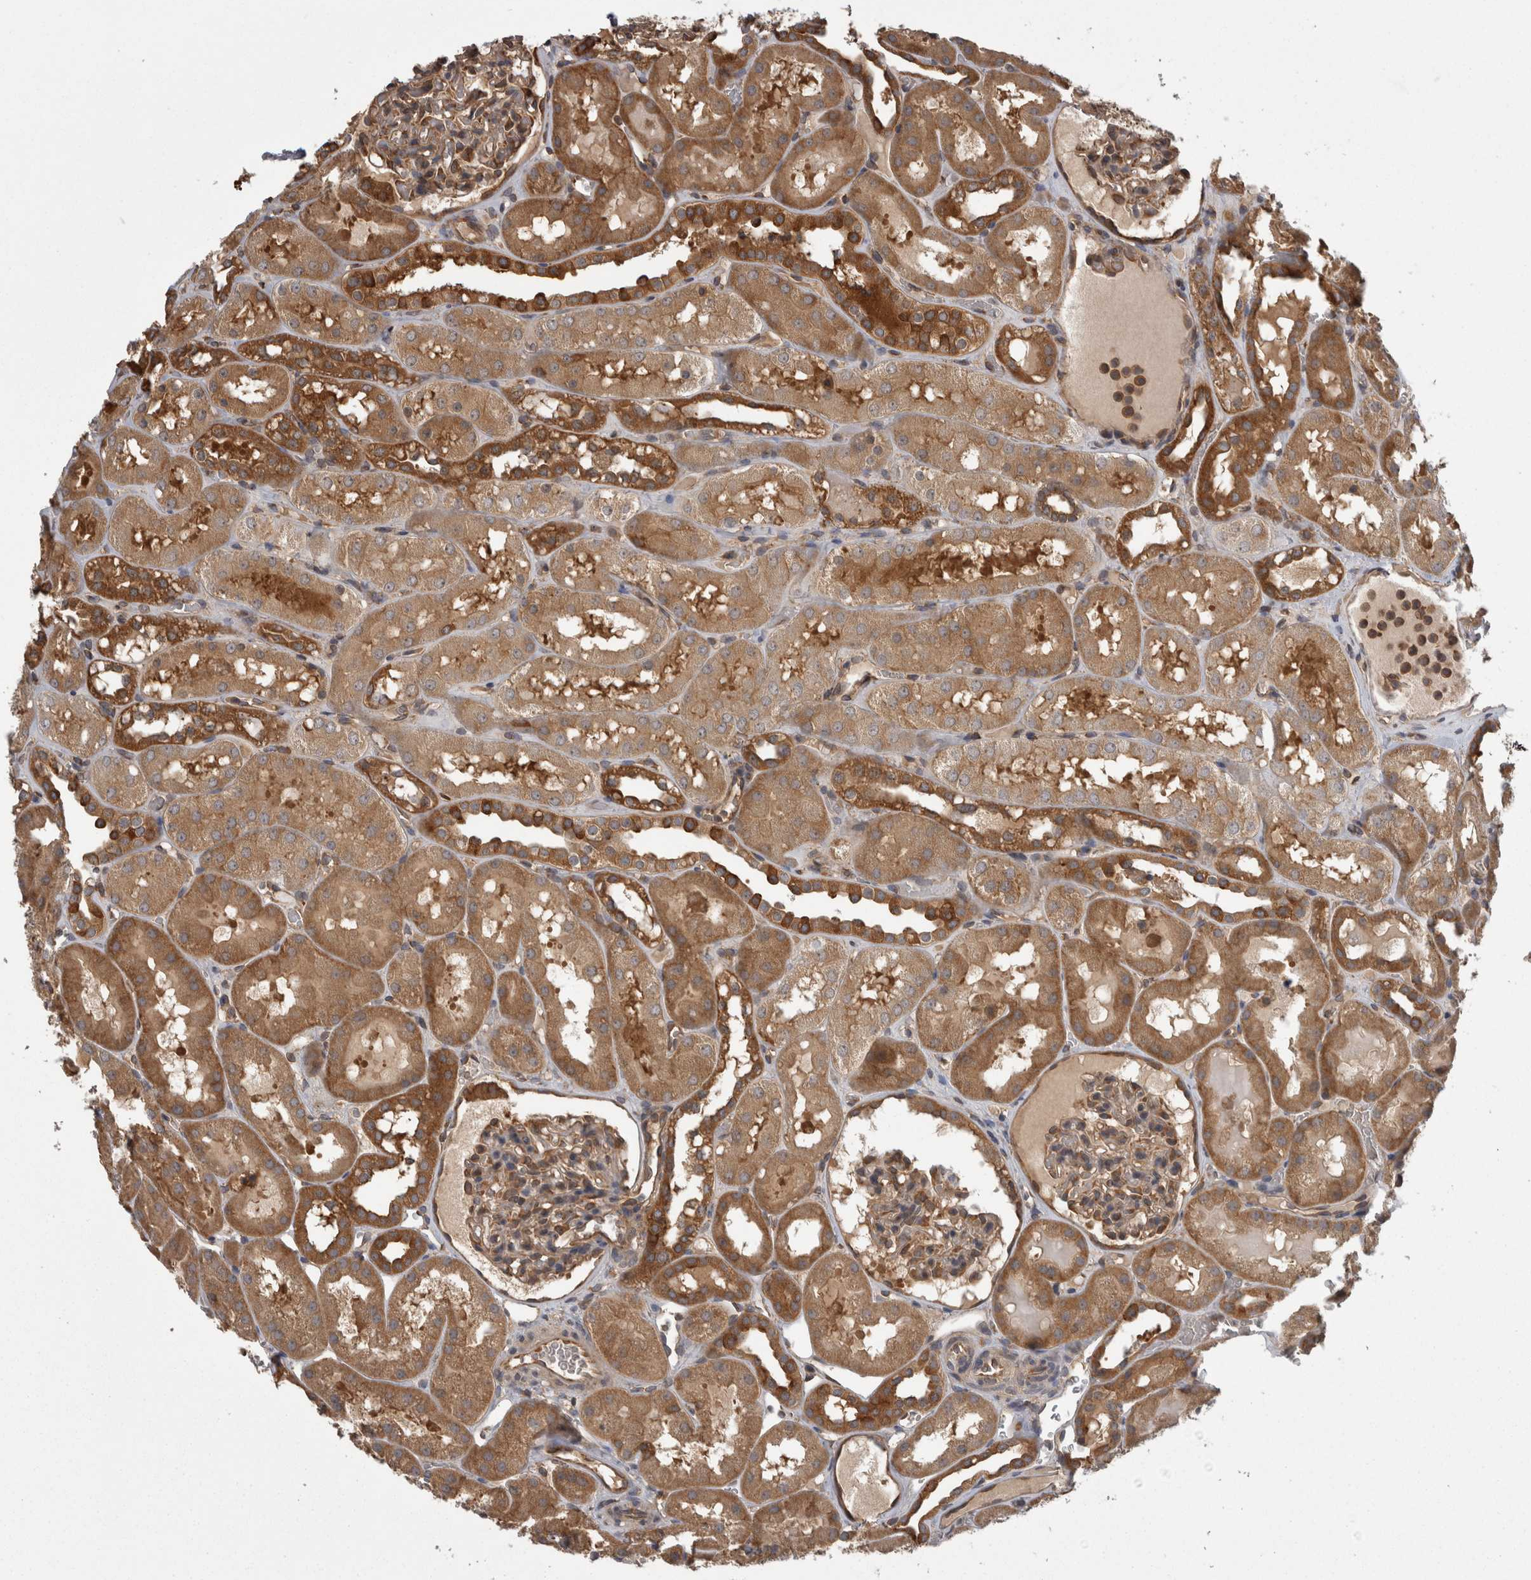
{"staining": {"intensity": "moderate", "quantity": ">75%", "location": "cytoplasmic/membranous"}, "tissue": "kidney", "cell_type": "Cells in glomeruli", "image_type": "normal", "snomed": [{"axis": "morphology", "description": "Normal tissue, NOS"}, {"axis": "topography", "description": "Kidney"}, {"axis": "topography", "description": "Urinary bladder"}], "caption": "The histopathology image shows a brown stain indicating the presence of a protein in the cytoplasmic/membranous of cells in glomeruli in kidney. (IHC, brightfield microscopy, high magnification).", "gene": "SMCR8", "patient": {"sex": "male", "age": 16}}